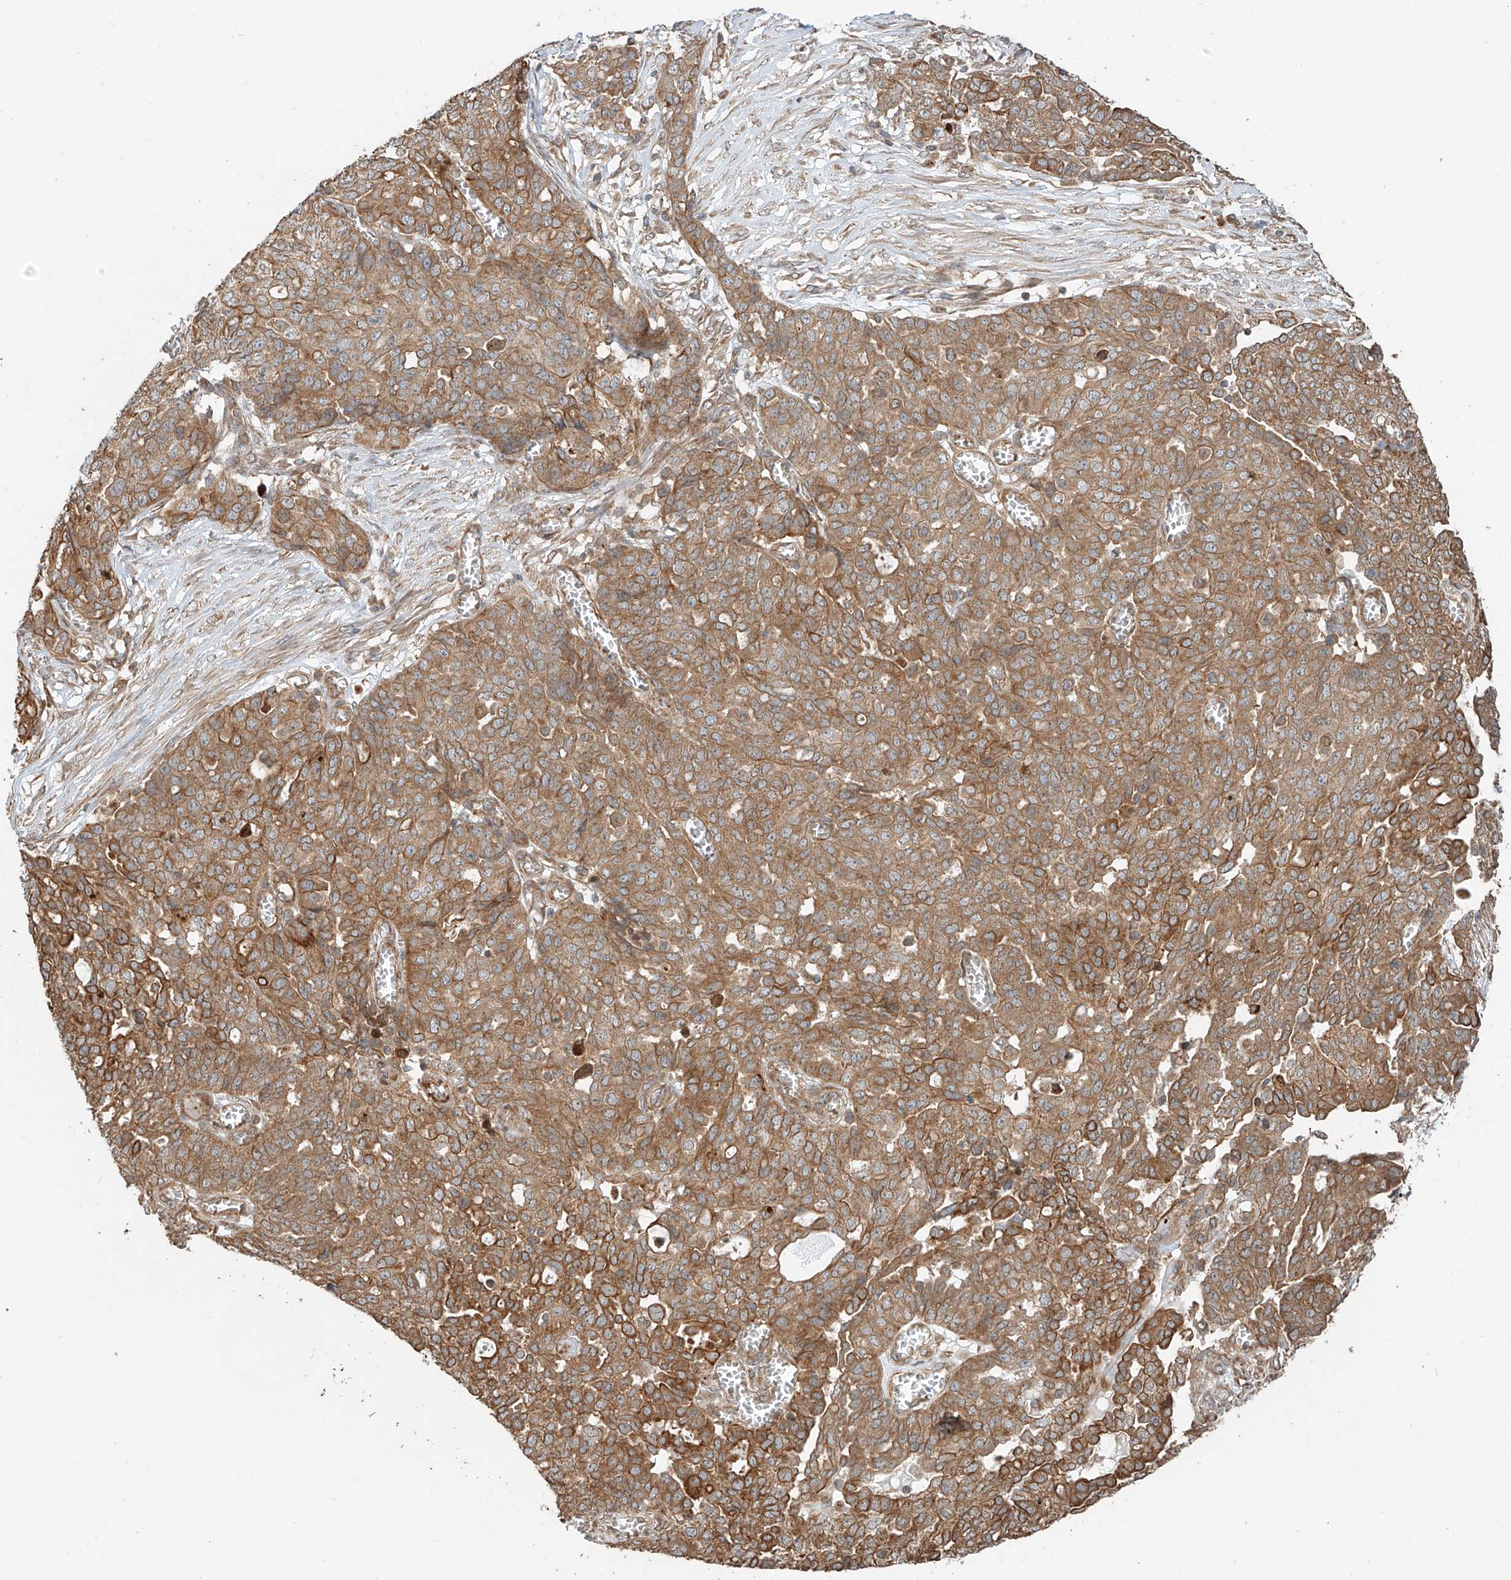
{"staining": {"intensity": "moderate", "quantity": ">75%", "location": "cytoplasmic/membranous"}, "tissue": "ovarian cancer", "cell_type": "Tumor cells", "image_type": "cancer", "snomed": [{"axis": "morphology", "description": "Cystadenocarcinoma, serous, NOS"}, {"axis": "topography", "description": "Soft tissue"}, {"axis": "topography", "description": "Ovary"}], "caption": "Immunohistochemistry (IHC) histopathology image of neoplastic tissue: ovarian cancer (serous cystadenocarcinoma) stained using immunohistochemistry (IHC) shows medium levels of moderate protein expression localized specifically in the cytoplasmic/membranous of tumor cells, appearing as a cytoplasmic/membranous brown color.", "gene": "CEP162", "patient": {"sex": "female", "age": 57}}